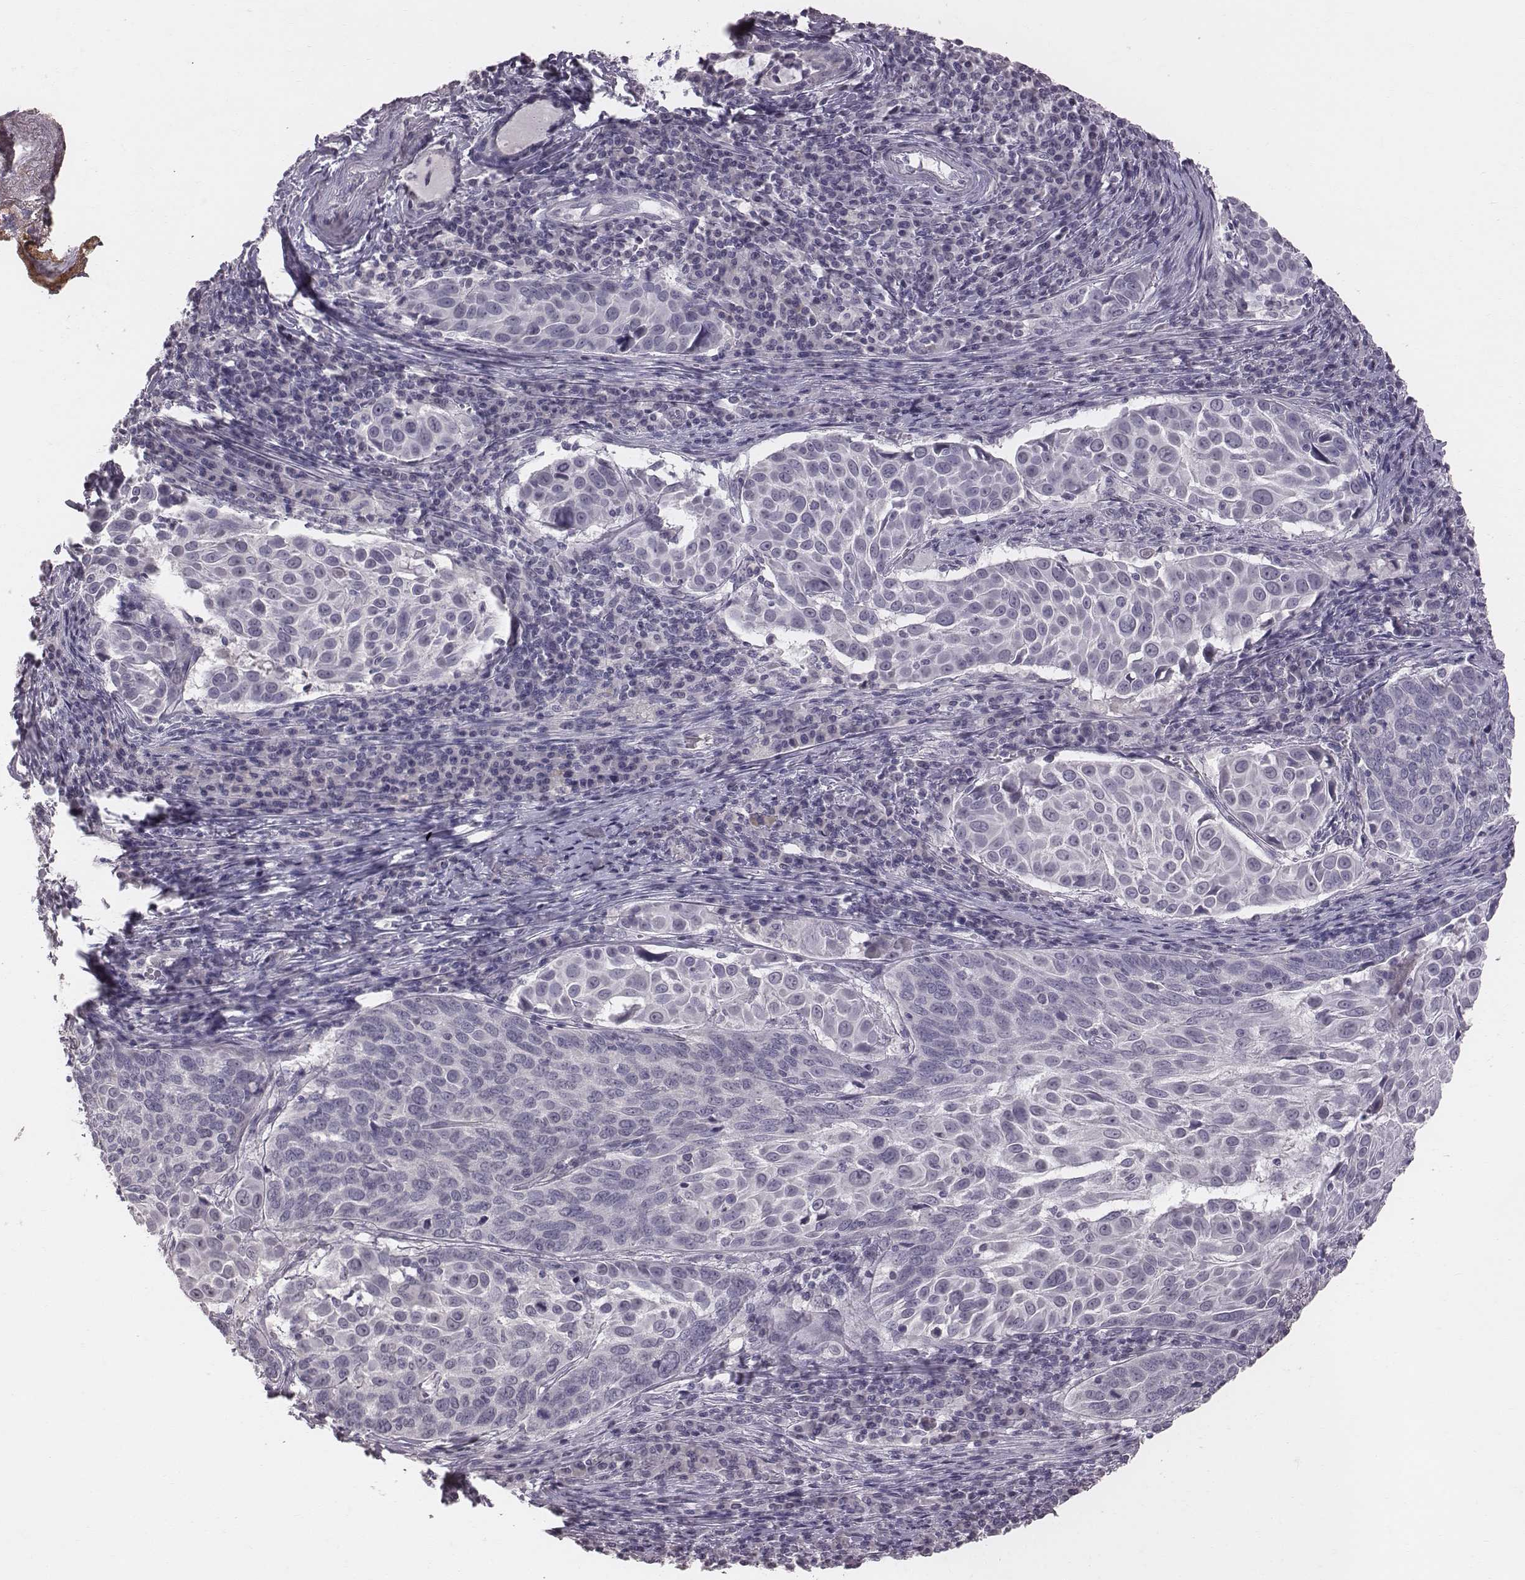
{"staining": {"intensity": "negative", "quantity": "none", "location": "none"}, "tissue": "lung cancer", "cell_type": "Tumor cells", "image_type": "cancer", "snomed": [{"axis": "morphology", "description": "Squamous cell carcinoma, NOS"}, {"axis": "topography", "description": "Lung"}], "caption": "Lung cancer was stained to show a protein in brown. There is no significant positivity in tumor cells. (Brightfield microscopy of DAB (3,3'-diaminobenzidine) IHC at high magnification).", "gene": "CFTR", "patient": {"sex": "male", "age": 57}}